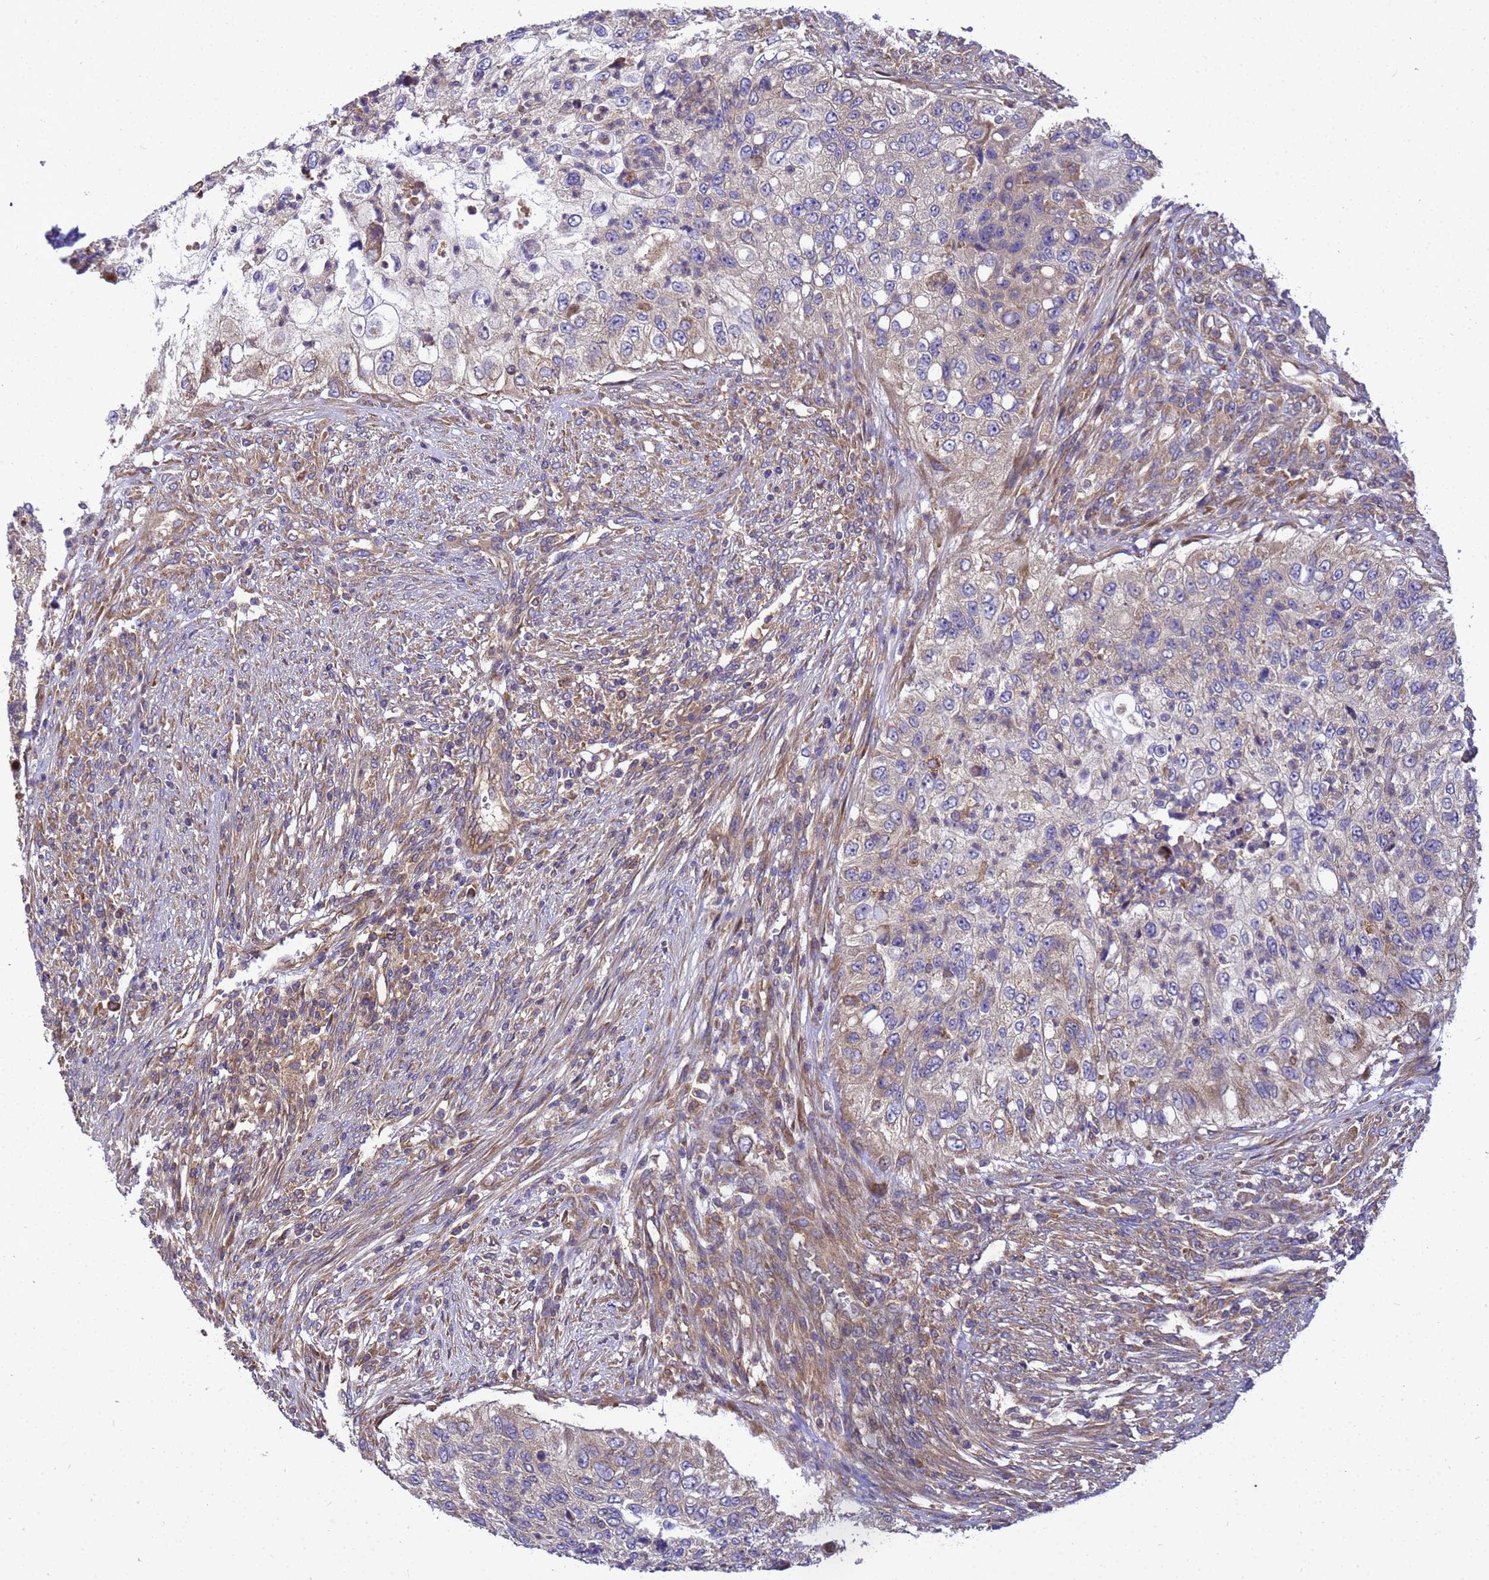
{"staining": {"intensity": "weak", "quantity": "25%-75%", "location": "cytoplasmic/membranous"}, "tissue": "urothelial cancer", "cell_type": "Tumor cells", "image_type": "cancer", "snomed": [{"axis": "morphology", "description": "Urothelial carcinoma, High grade"}, {"axis": "topography", "description": "Urinary bladder"}], "caption": "Human urothelial cancer stained with a brown dye shows weak cytoplasmic/membranous positive expression in about 25%-75% of tumor cells.", "gene": "BECN1", "patient": {"sex": "female", "age": 60}}